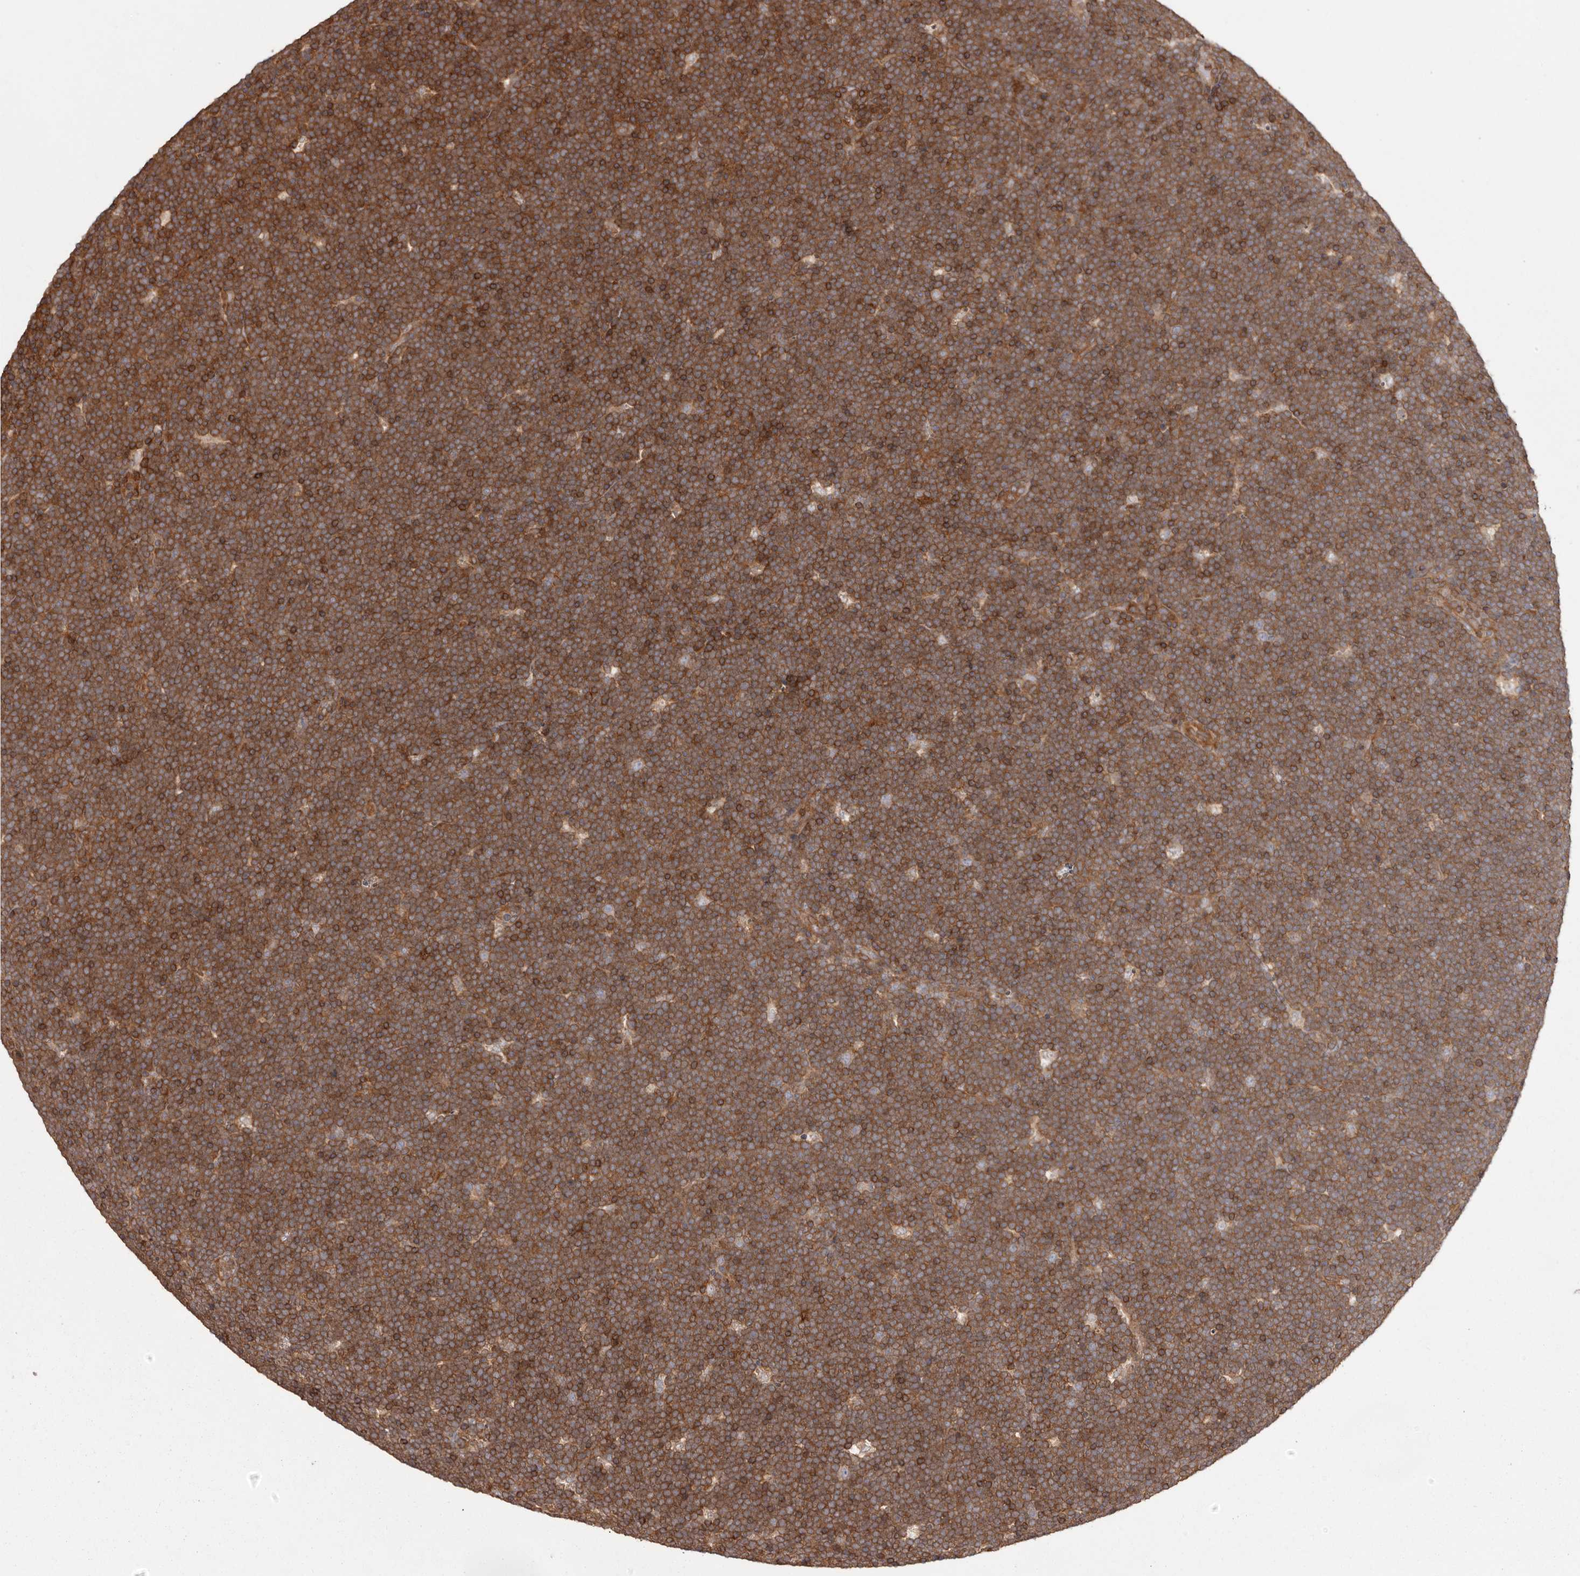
{"staining": {"intensity": "moderate", "quantity": ">75%", "location": "cytoplasmic/membranous"}, "tissue": "lymphoma", "cell_type": "Tumor cells", "image_type": "cancer", "snomed": [{"axis": "morphology", "description": "Malignant lymphoma, non-Hodgkin's type, High grade"}, {"axis": "topography", "description": "Lymph node"}], "caption": "Immunohistochemical staining of malignant lymphoma, non-Hodgkin's type (high-grade) reveals medium levels of moderate cytoplasmic/membranous positivity in about >75% of tumor cells.", "gene": "NFKBIA", "patient": {"sex": "male", "age": 13}}